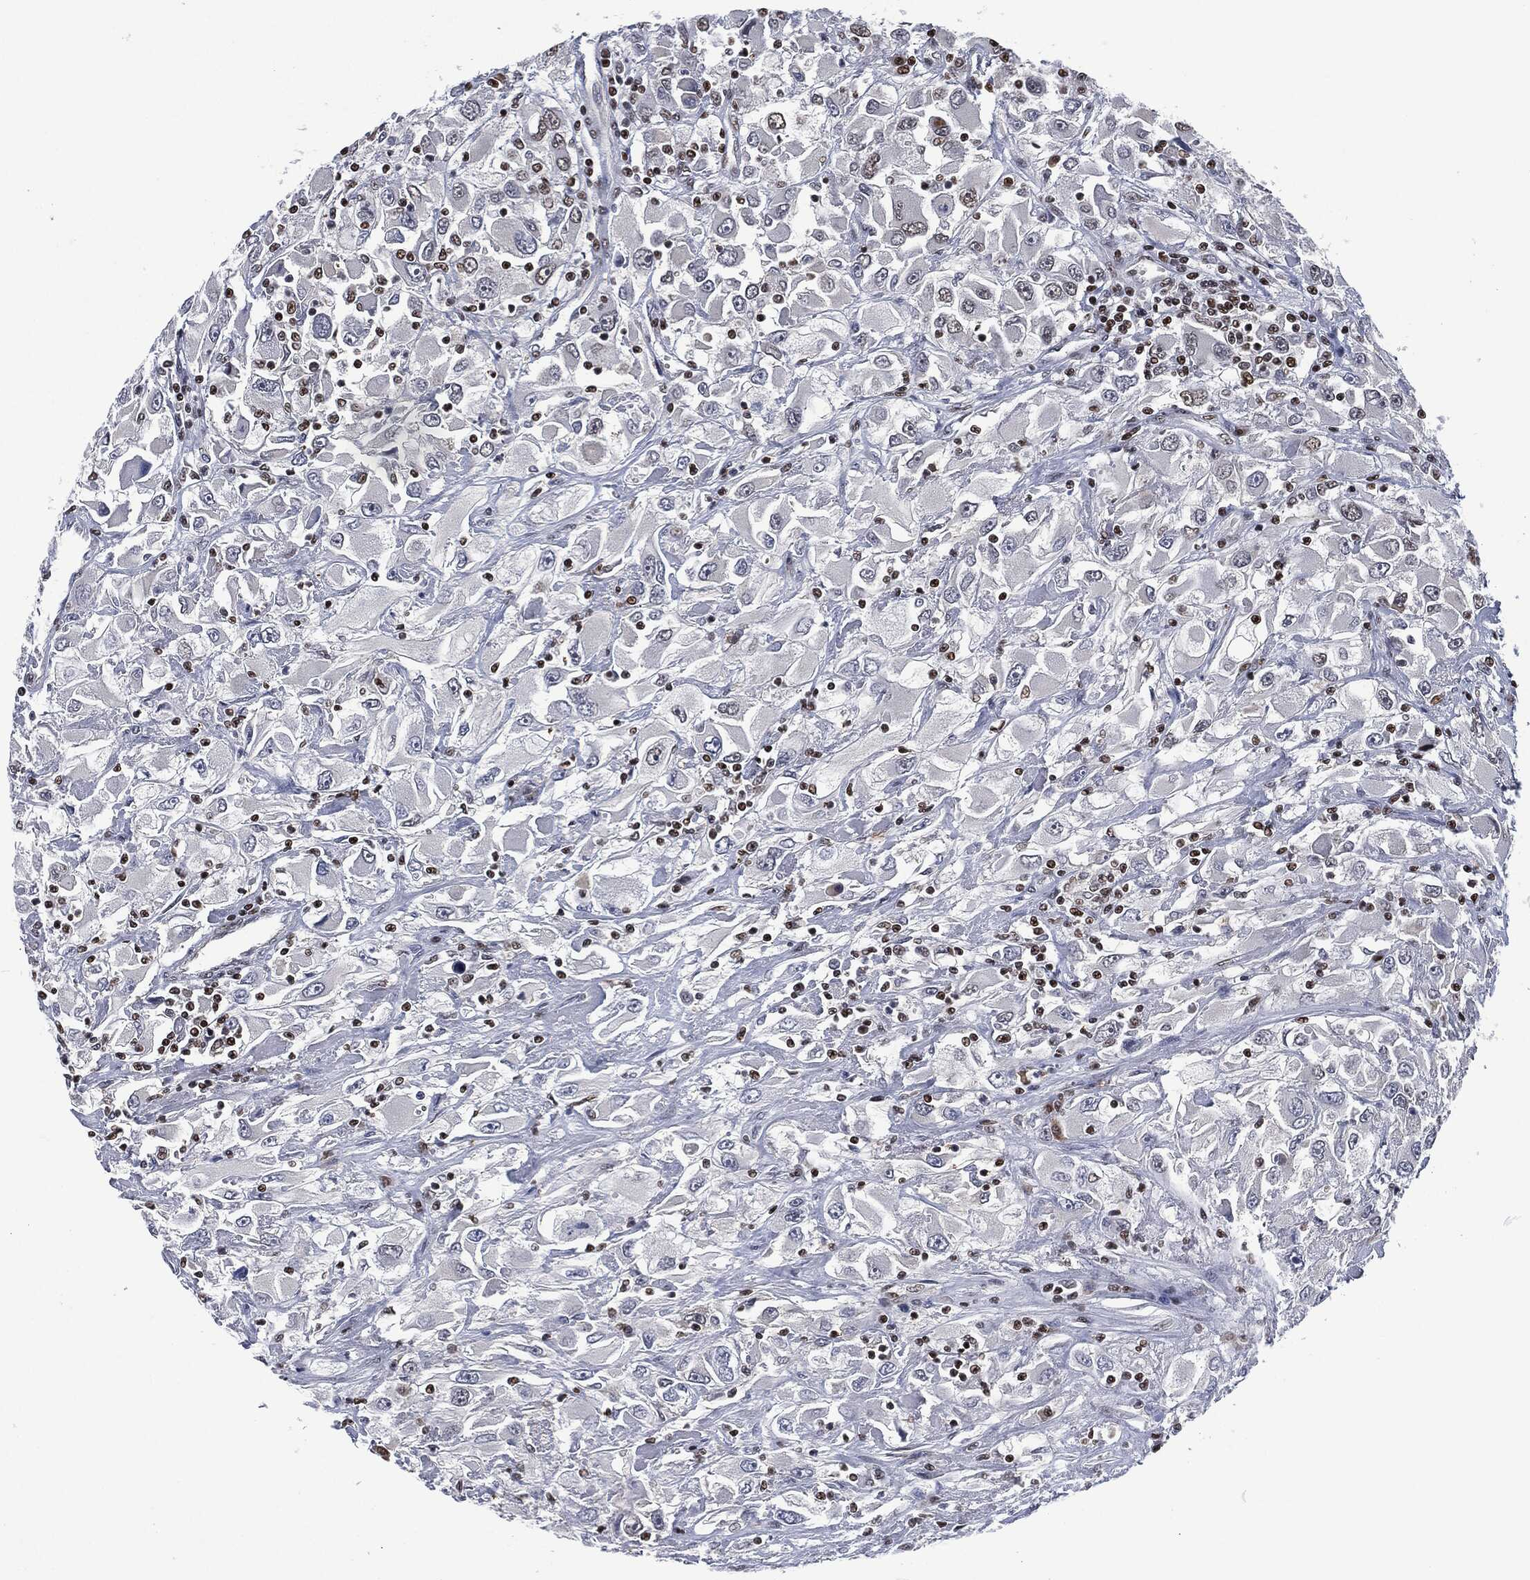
{"staining": {"intensity": "moderate", "quantity": "25%-75%", "location": "nuclear"}, "tissue": "renal cancer", "cell_type": "Tumor cells", "image_type": "cancer", "snomed": [{"axis": "morphology", "description": "Adenocarcinoma, NOS"}, {"axis": "topography", "description": "Kidney"}], "caption": "Brown immunohistochemical staining in renal adenocarcinoma displays moderate nuclear positivity in approximately 25%-75% of tumor cells. (Brightfield microscopy of DAB IHC at high magnification).", "gene": "DCPS", "patient": {"sex": "female", "age": 52}}